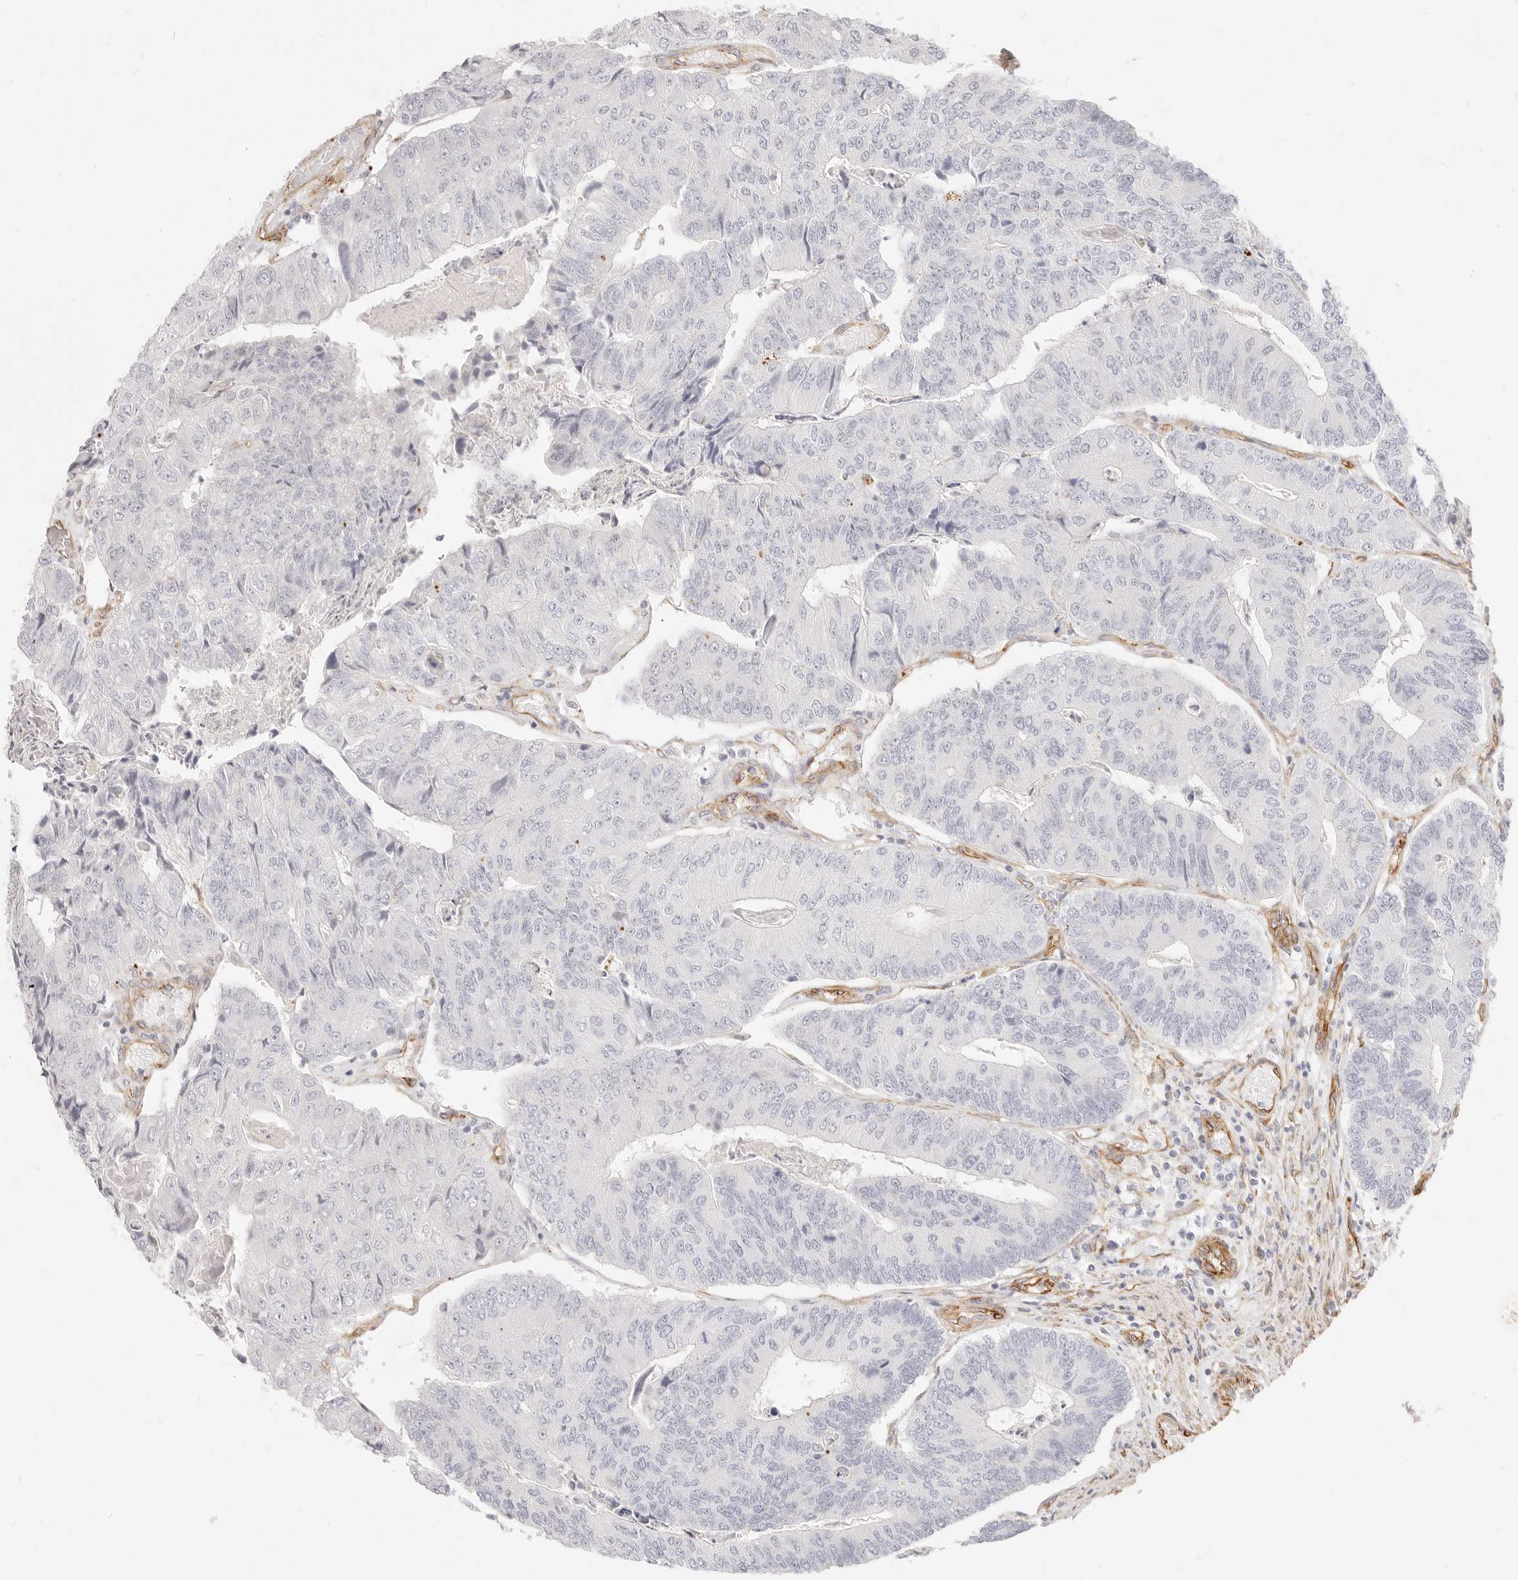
{"staining": {"intensity": "negative", "quantity": "none", "location": "none"}, "tissue": "colorectal cancer", "cell_type": "Tumor cells", "image_type": "cancer", "snomed": [{"axis": "morphology", "description": "Adenocarcinoma, NOS"}, {"axis": "topography", "description": "Colon"}], "caption": "An immunohistochemistry photomicrograph of adenocarcinoma (colorectal) is shown. There is no staining in tumor cells of adenocarcinoma (colorectal).", "gene": "NUS1", "patient": {"sex": "female", "age": 67}}